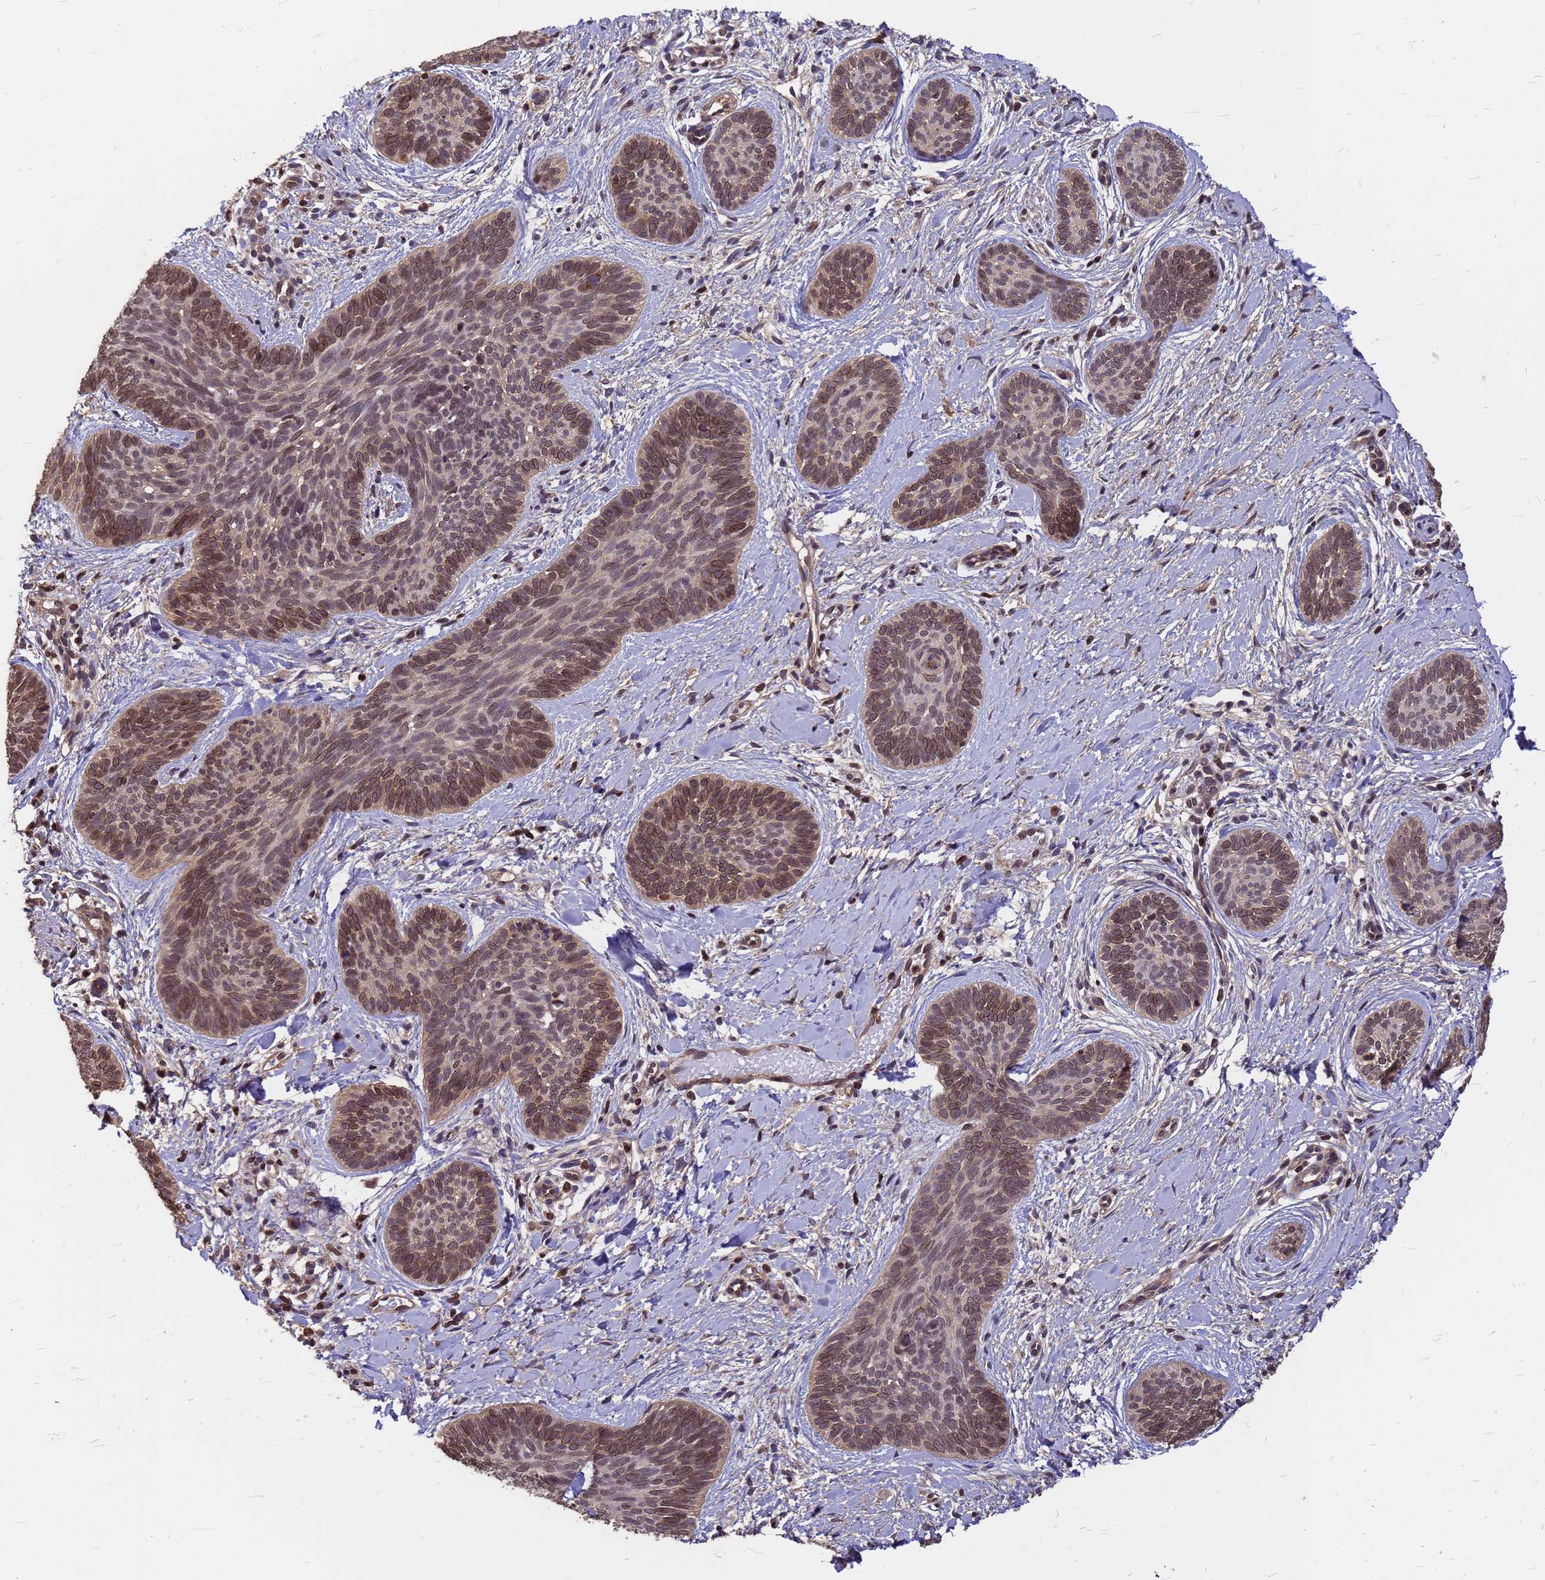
{"staining": {"intensity": "moderate", "quantity": "25%-75%", "location": "cytoplasmic/membranous,nuclear"}, "tissue": "skin cancer", "cell_type": "Tumor cells", "image_type": "cancer", "snomed": [{"axis": "morphology", "description": "Basal cell carcinoma"}, {"axis": "topography", "description": "Skin"}], "caption": "A micrograph of skin basal cell carcinoma stained for a protein reveals moderate cytoplasmic/membranous and nuclear brown staining in tumor cells.", "gene": "C1orf35", "patient": {"sex": "female", "age": 81}}